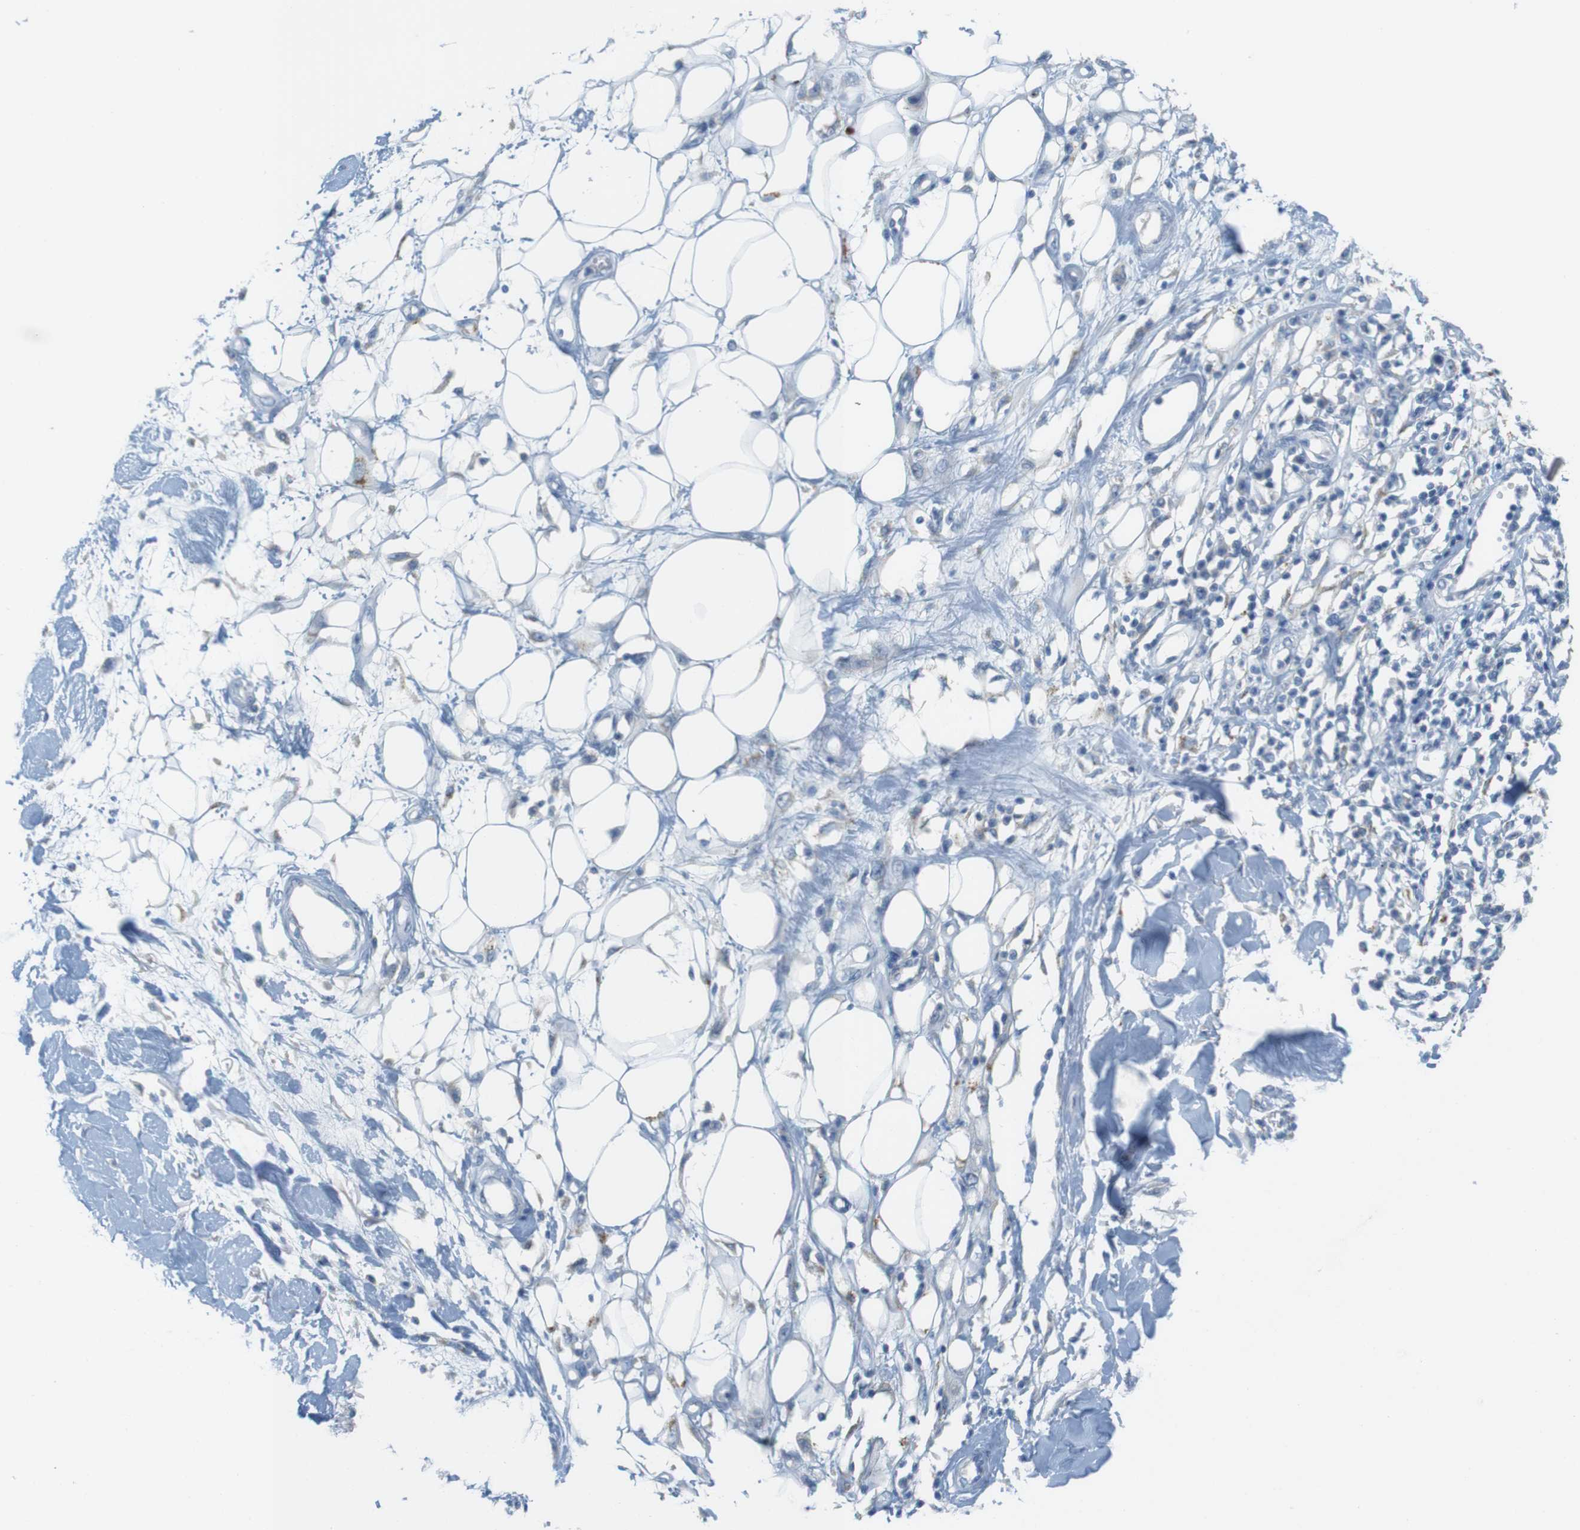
{"staining": {"intensity": "negative", "quantity": "none", "location": "none"}, "tissue": "adipose tissue", "cell_type": "Adipocytes", "image_type": "normal", "snomed": [{"axis": "morphology", "description": "Normal tissue, NOS"}, {"axis": "morphology", "description": "Squamous cell carcinoma, NOS"}, {"axis": "topography", "description": "Skin"}, {"axis": "topography", "description": "Peripheral nerve tissue"}], "caption": "Protein analysis of benign adipose tissue demonstrates no significant staining in adipocytes.", "gene": "YIPF1", "patient": {"sex": "male", "age": 83}}